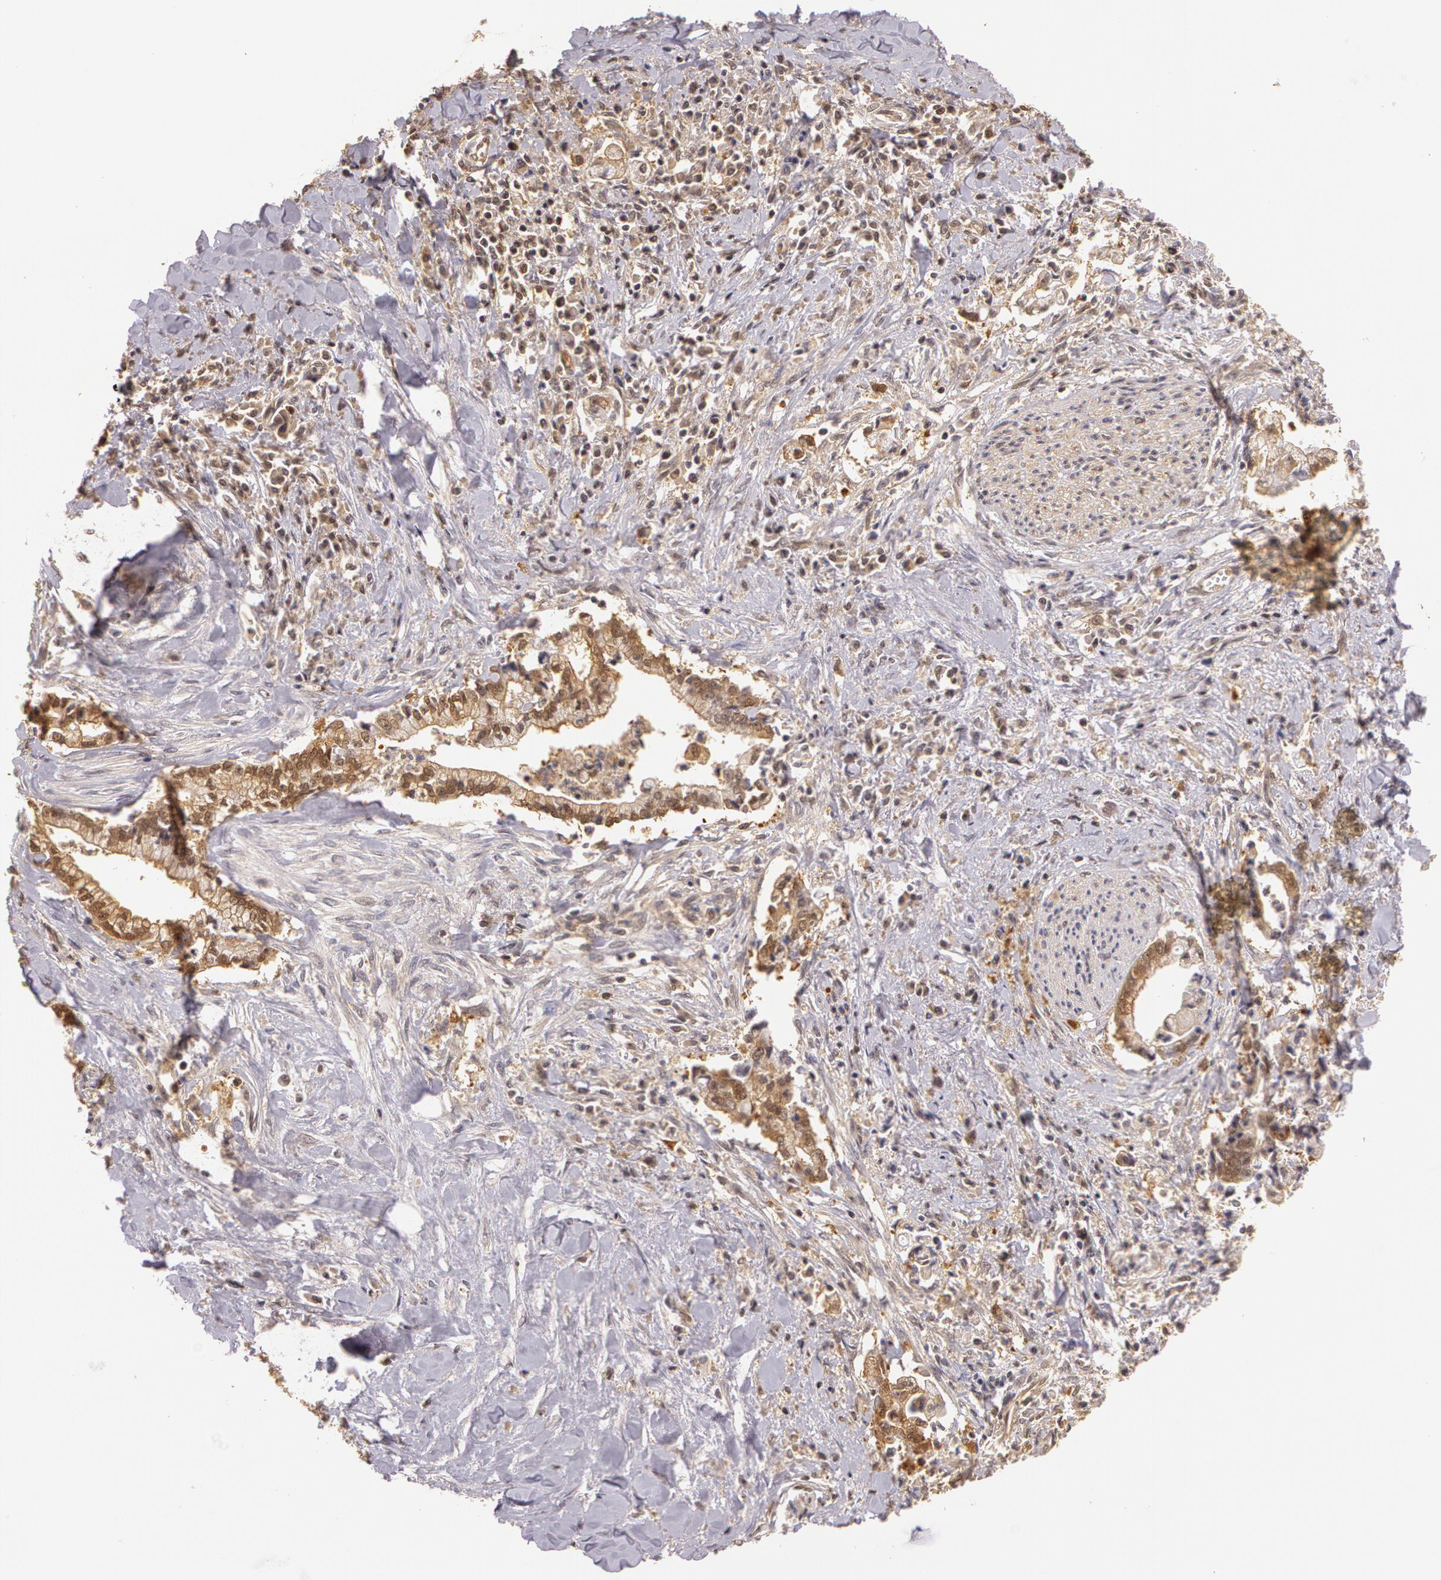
{"staining": {"intensity": "weak", "quantity": ">75%", "location": "cytoplasmic/membranous"}, "tissue": "liver cancer", "cell_type": "Tumor cells", "image_type": "cancer", "snomed": [{"axis": "morphology", "description": "Cholangiocarcinoma"}, {"axis": "topography", "description": "Liver"}], "caption": "An IHC micrograph of neoplastic tissue is shown. Protein staining in brown labels weak cytoplasmic/membranous positivity in cholangiocarcinoma (liver) within tumor cells.", "gene": "AHSA1", "patient": {"sex": "male", "age": 57}}